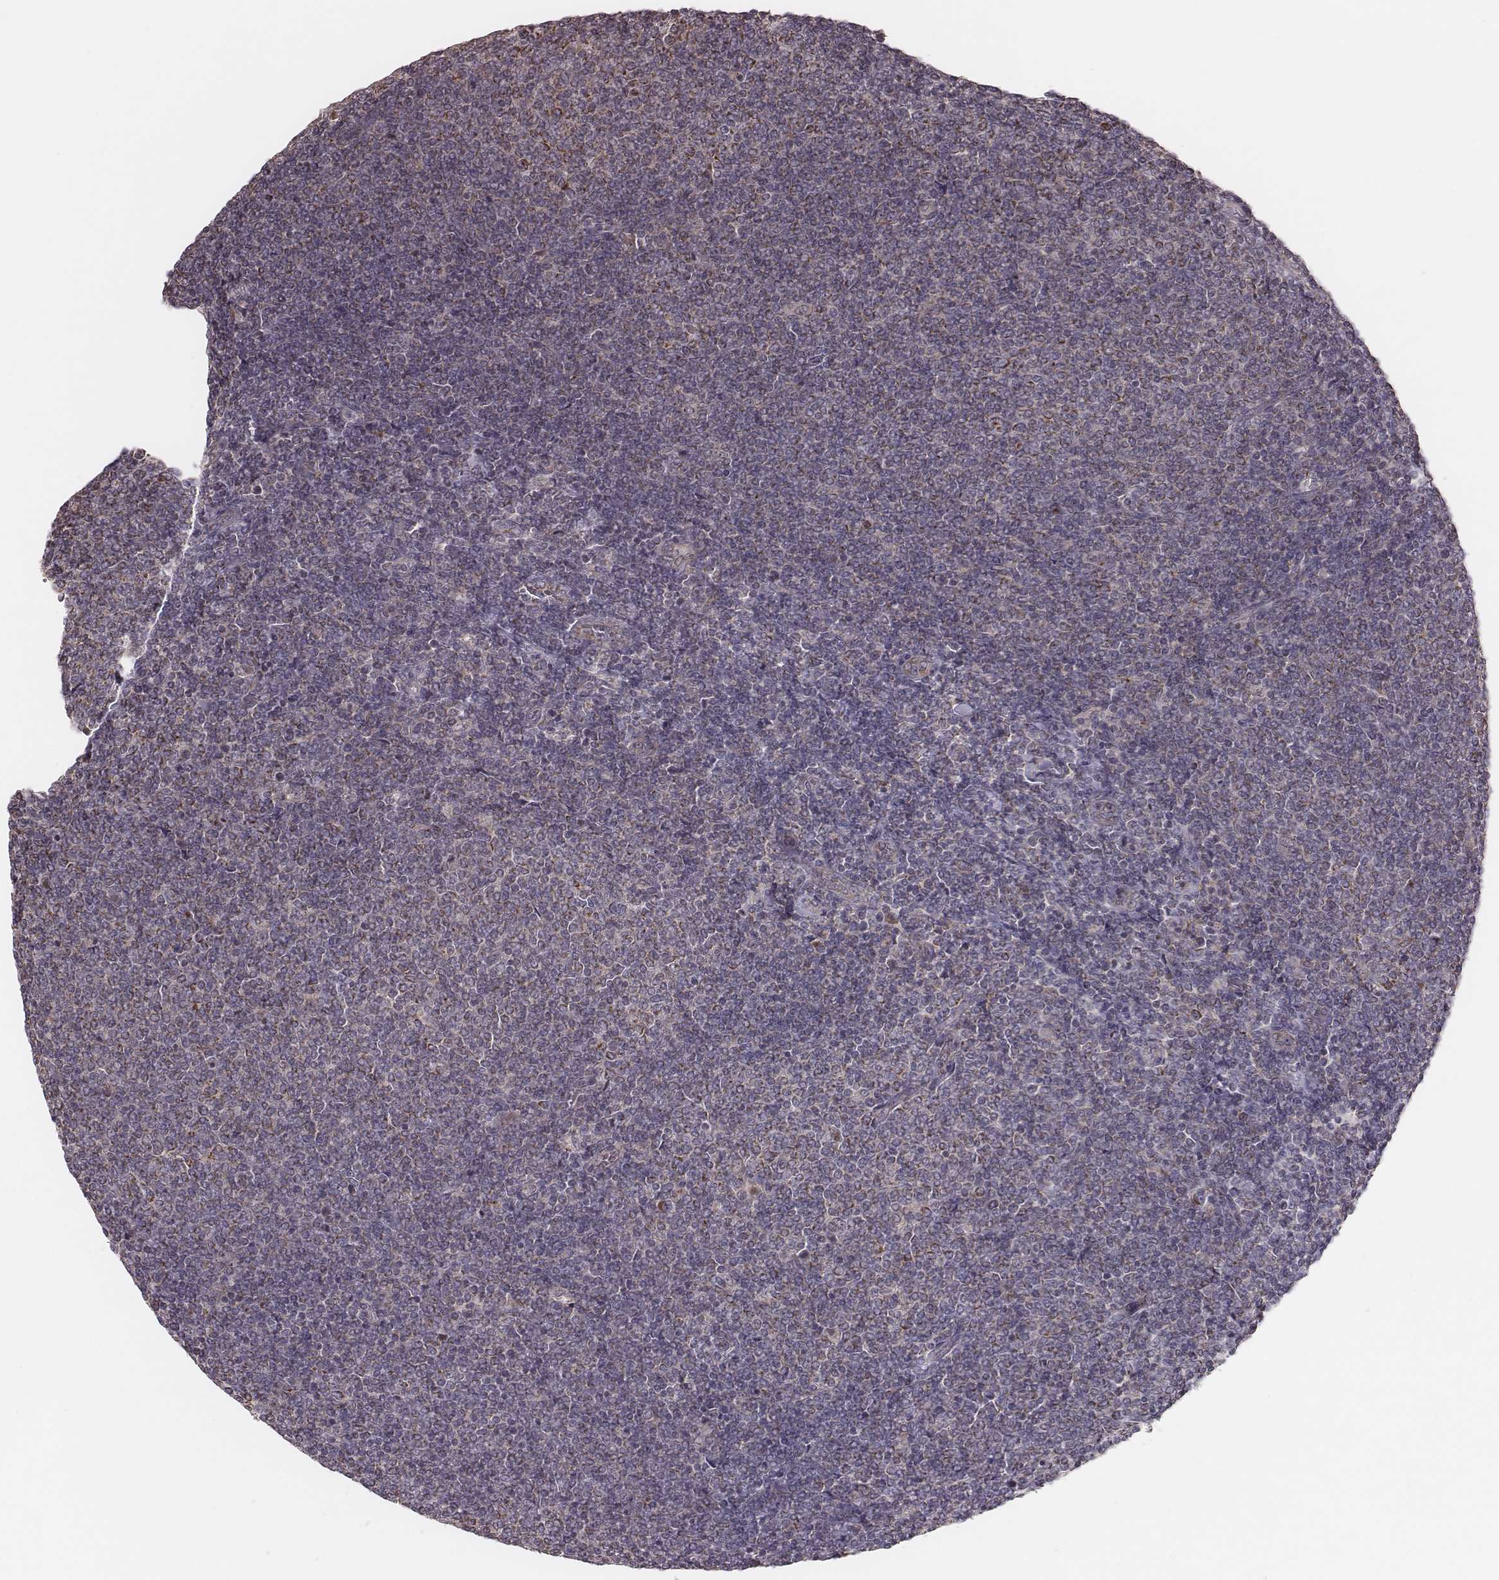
{"staining": {"intensity": "moderate", "quantity": "<25%", "location": "cytoplasmic/membranous"}, "tissue": "lymphoma", "cell_type": "Tumor cells", "image_type": "cancer", "snomed": [{"axis": "morphology", "description": "Malignant lymphoma, non-Hodgkin's type, Low grade"}, {"axis": "topography", "description": "Lymph node"}], "caption": "Lymphoma stained for a protein shows moderate cytoplasmic/membranous positivity in tumor cells.", "gene": "MRPS27", "patient": {"sex": "male", "age": 52}}